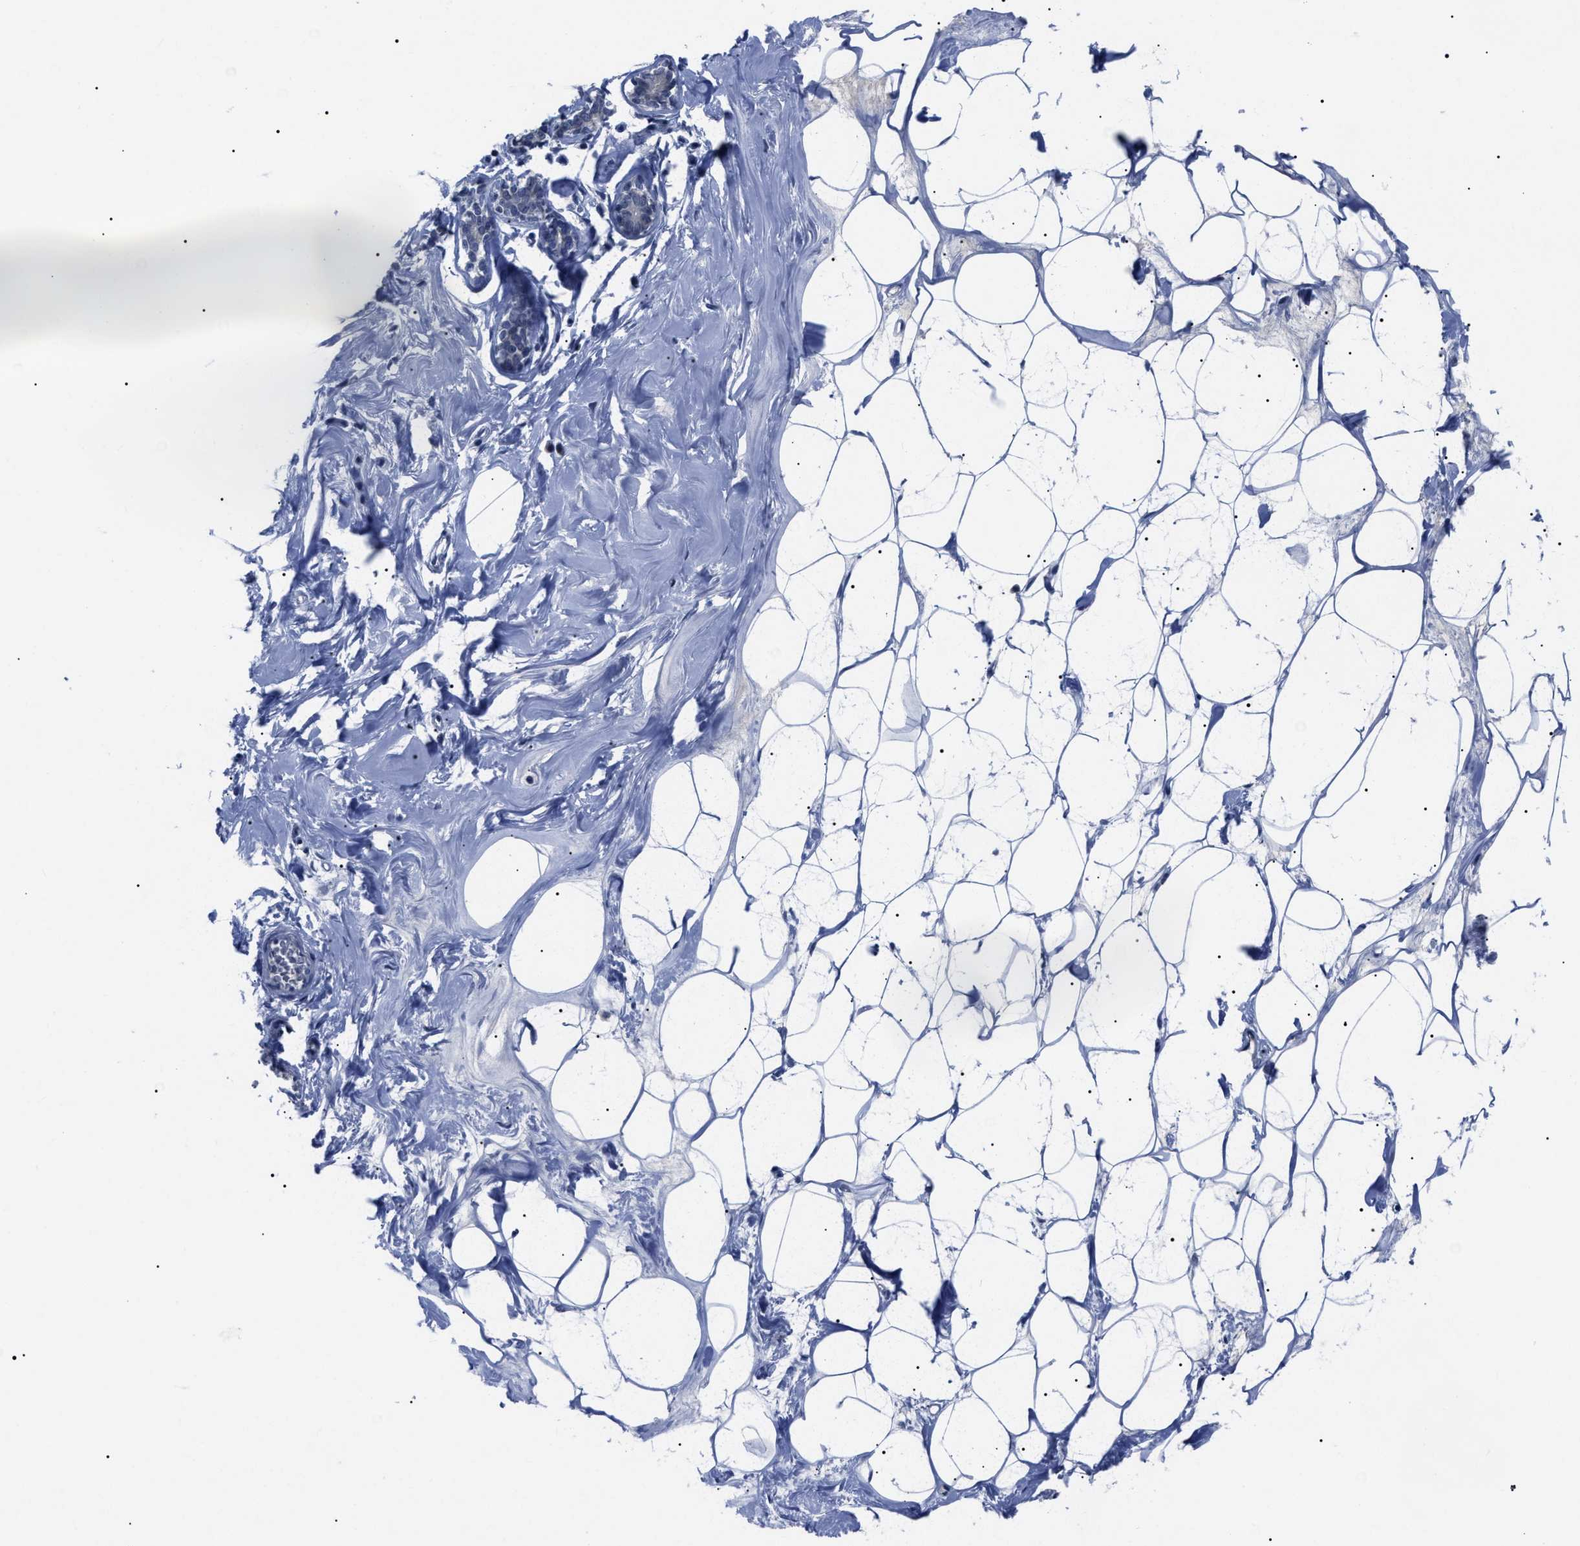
{"staining": {"intensity": "negative", "quantity": "none", "location": "none"}, "tissue": "adipose tissue", "cell_type": "Adipocytes", "image_type": "normal", "snomed": [{"axis": "morphology", "description": "Normal tissue, NOS"}, {"axis": "morphology", "description": "Fibrosis, NOS"}, {"axis": "topography", "description": "Breast"}, {"axis": "topography", "description": "Adipose tissue"}], "caption": "Adipocytes are negative for protein expression in unremarkable human adipose tissue. (Stains: DAB immunohistochemistry with hematoxylin counter stain, Microscopy: brightfield microscopy at high magnification).", "gene": "LRWD1", "patient": {"sex": "female", "age": 39}}